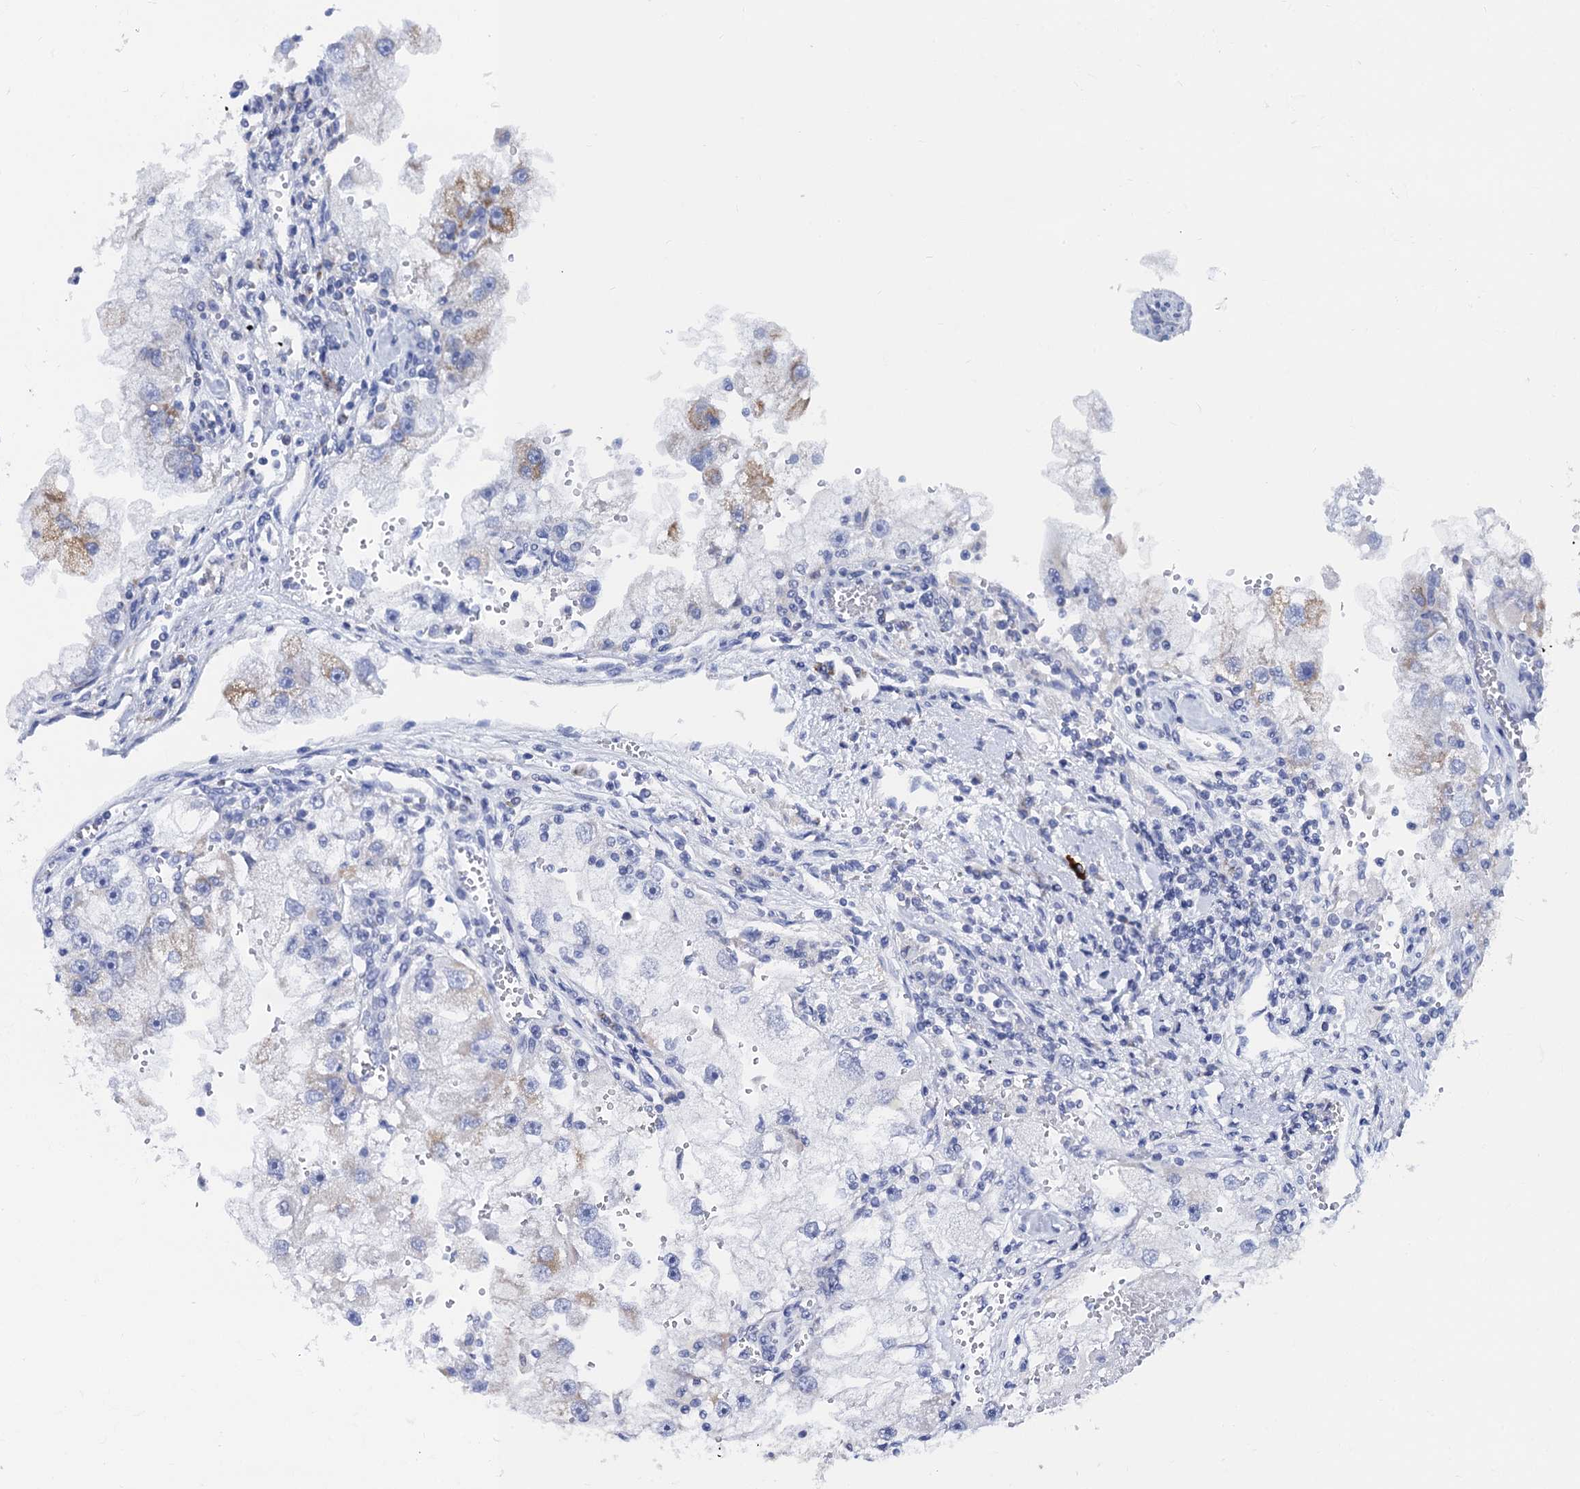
{"staining": {"intensity": "weak", "quantity": "<25%", "location": "cytoplasmic/membranous"}, "tissue": "renal cancer", "cell_type": "Tumor cells", "image_type": "cancer", "snomed": [{"axis": "morphology", "description": "Adenocarcinoma, NOS"}, {"axis": "topography", "description": "Kidney"}], "caption": "Renal cancer (adenocarcinoma) was stained to show a protein in brown. There is no significant positivity in tumor cells. The staining is performed using DAB (3,3'-diaminobenzidine) brown chromogen with nuclei counter-stained in using hematoxylin.", "gene": "ACADSB", "patient": {"sex": "male", "age": 63}}